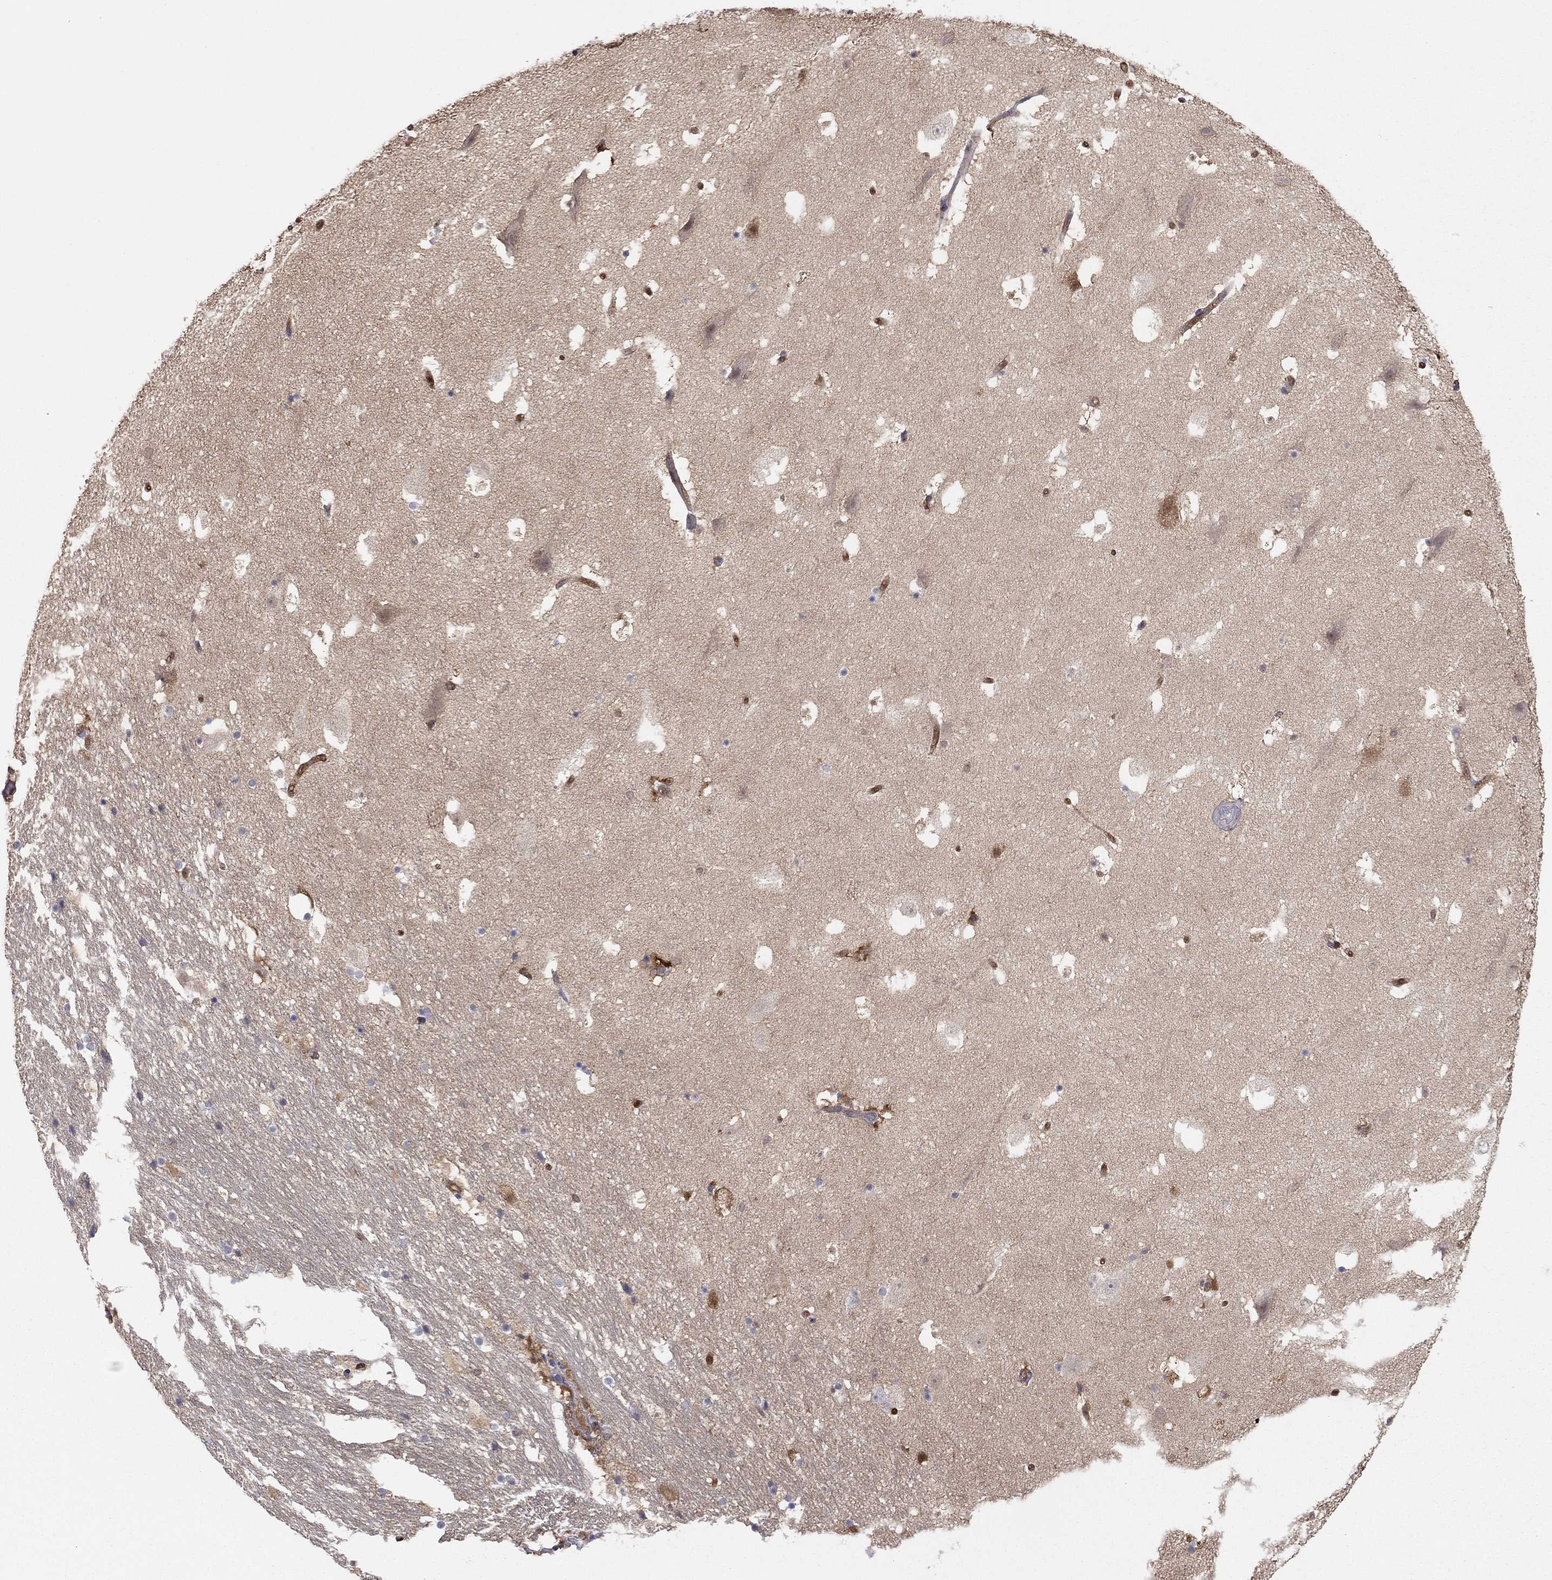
{"staining": {"intensity": "strong", "quantity": "<25%", "location": "cytoplasmic/membranous"}, "tissue": "hippocampus", "cell_type": "Glial cells", "image_type": "normal", "snomed": [{"axis": "morphology", "description": "Normal tissue, NOS"}, {"axis": "topography", "description": "Hippocampus"}], "caption": "DAB (3,3'-diaminobenzidine) immunohistochemical staining of benign hippocampus displays strong cytoplasmic/membranous protein expression in approximately <25% of glial cells.", "gene": "PDXK", "patient": {"sex": "male", "age": 51}}